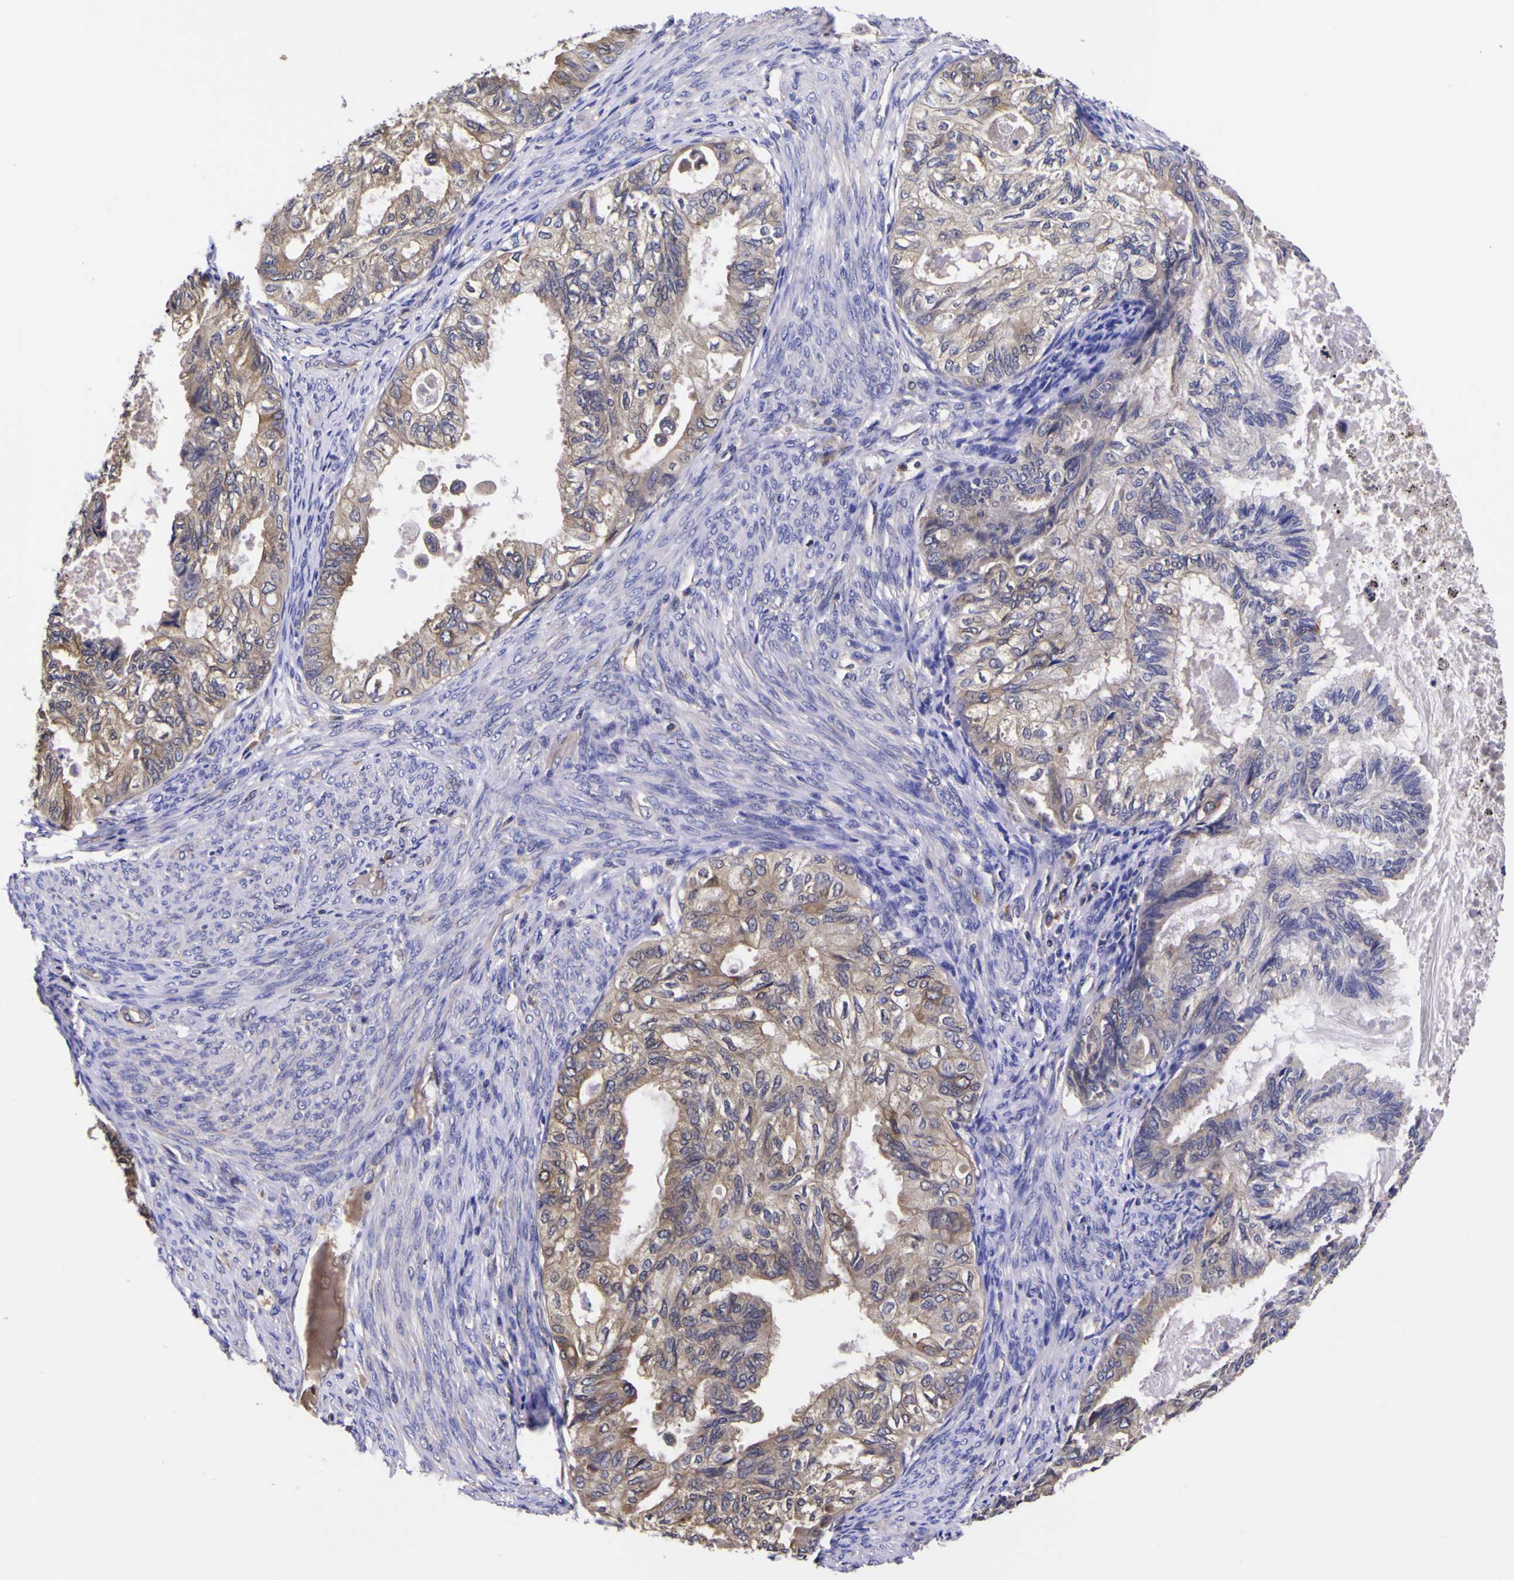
{"staining": {"intensity": "weak", "quantity": "25%-75%", "location": "cytoplasmic/membranous"}, "tissue": "cervical cancer", "cell_type": "Tumor cells", "image_type": "cancer", "snomed": [{"axis": "morphology", "description": "Normal tissue, NOS"}, {"axis": "morphology", "description": "Adenocarcinoma, NOS"}, {"axis": "topography", "description": "Cervix"}, {"axis": "topography", "description": "Endometrium"}], "caption": "Weak cytoplasmic/membranous positivity for a protein is identified in about 25%-75% of tumor cells of cervical cancer (adenocarcinoma) using immunohistochemistry.", "gene": "MAPK14", "patient": {"sex": "female", "age": 86}}